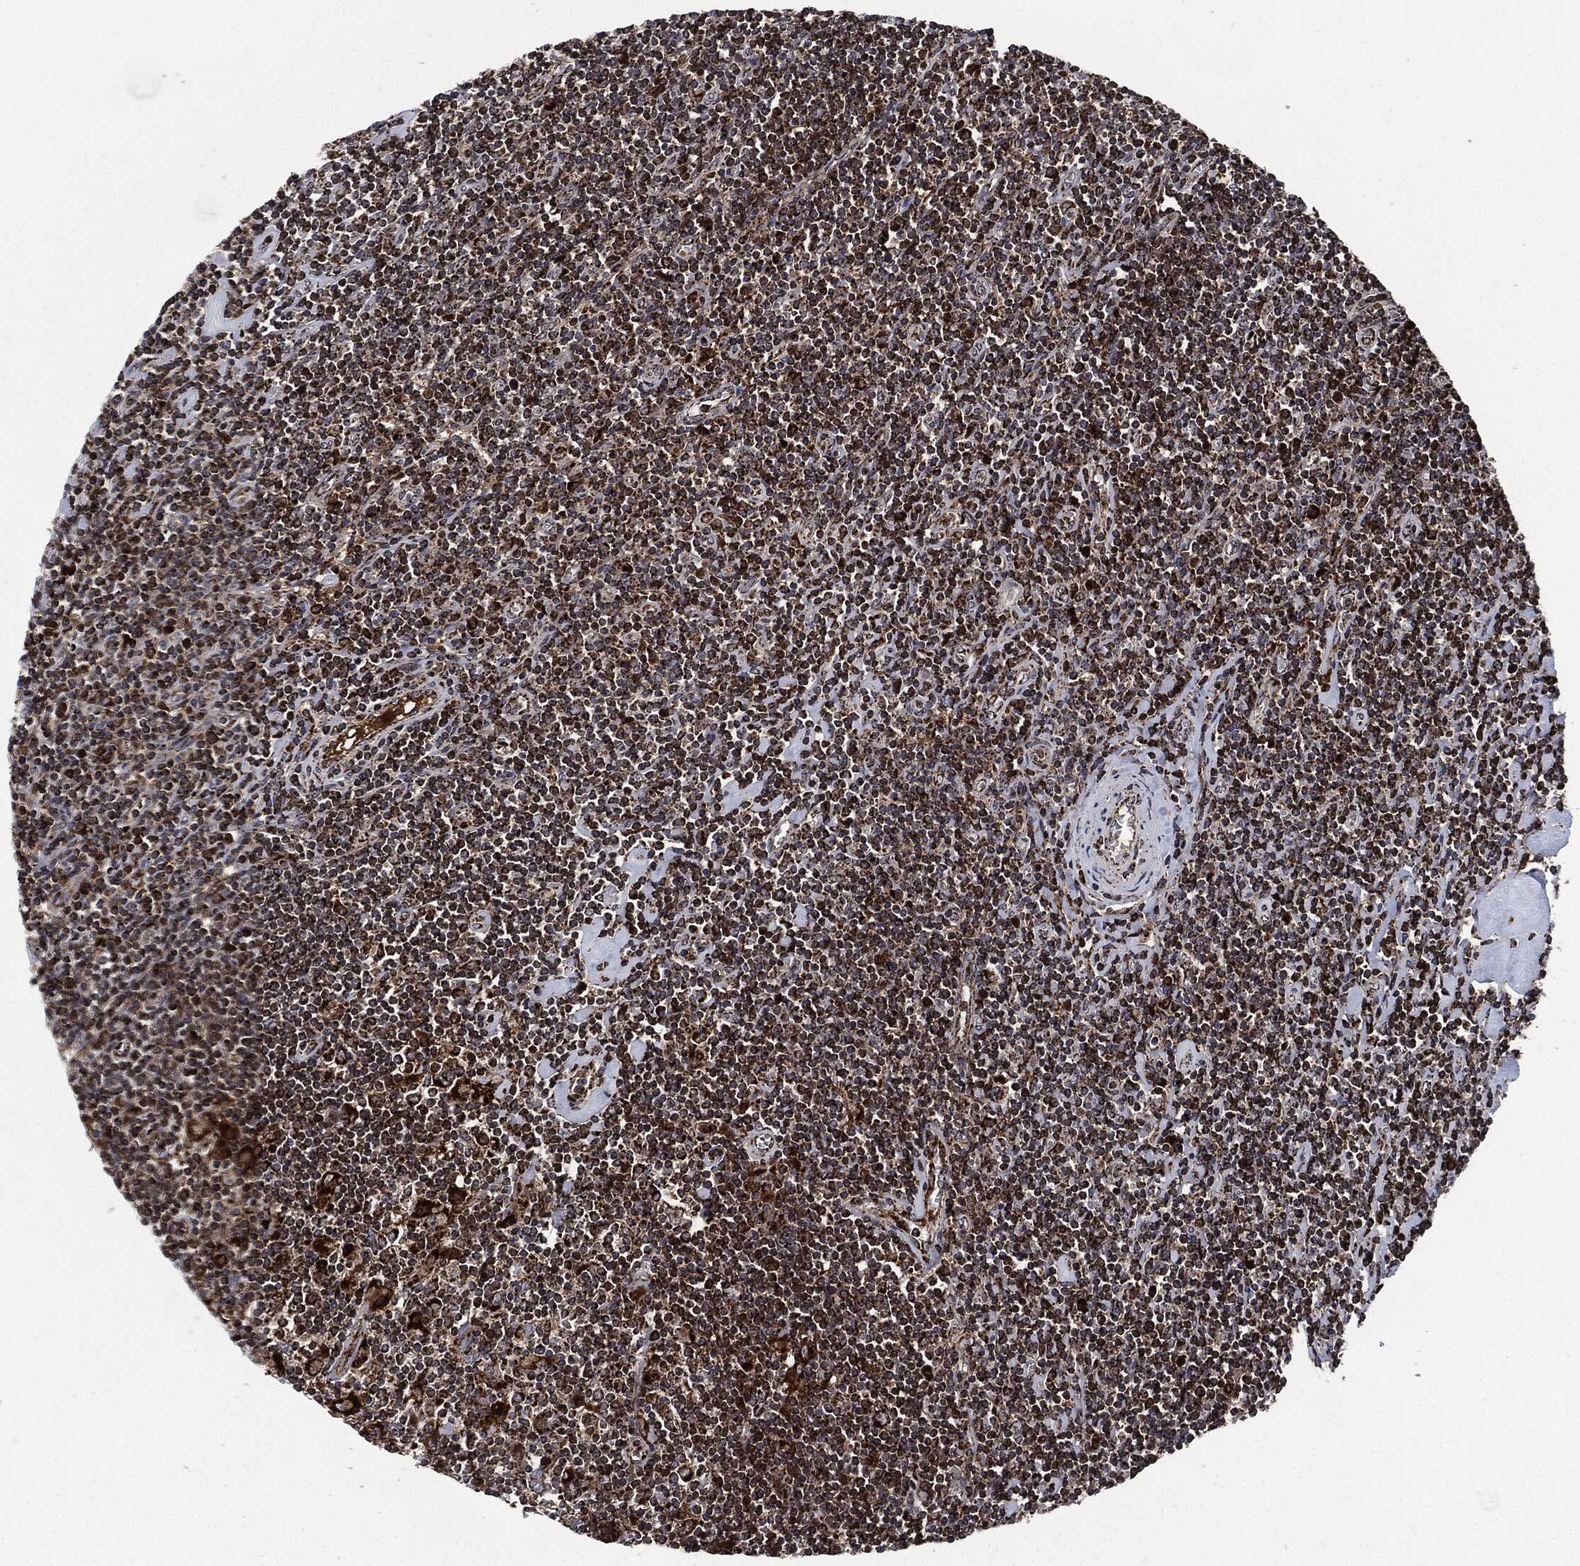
{"staining": {"intensity": "strong", "quantity": ">75%", "location": "cytoplasmic/membranous"}, "tissue": "lymphoma", "cell_type": "Tumor cells", "image_type": "cancer", "snomed": [{"axis": "morphology", "description": "Hodgkin's disease, NOS"}, {"axis": "topography", "description": "Lymph node"}], "caption": "Immunohistochemistry (IHC) staining of lymphoma, which demonstrates high levels of strong cytoplasmic/membranous staining in approximately >75% of tumor cells indicating strong cytoplasmic/membranous protein expression. The staining was performed using DAB (3,3'-diaminobenzidine) (brown) for protein detection and nuclei were counterstained in hematoxylin (blue).", "gene": "FH", "patient": {"sex": "male", "age": 40}}